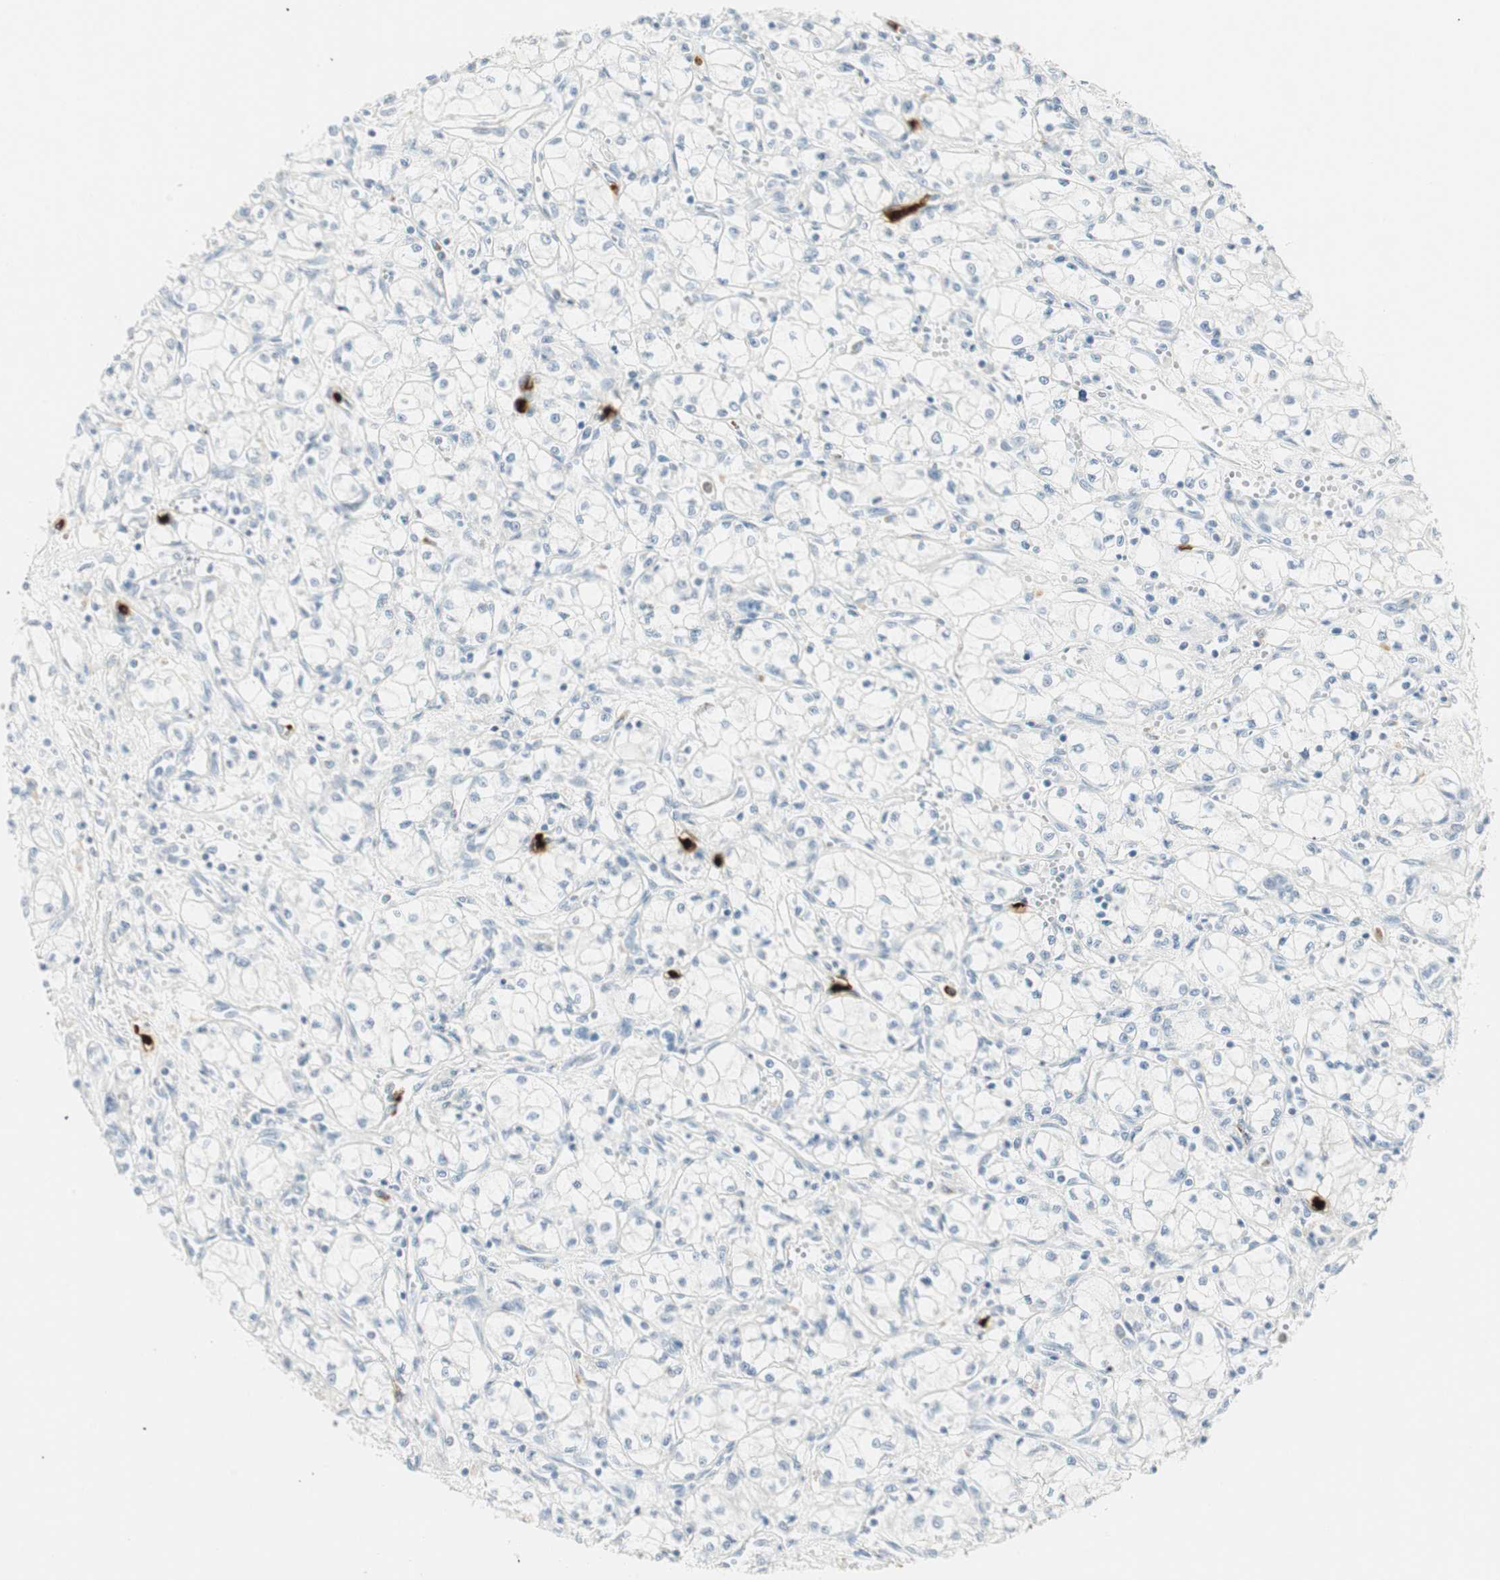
{"staining": {"intensity": "negative", "quantity": "none", "location": "none"}, "tissue": "renal cancer", "cell_type": "Tumor cells", "image_type": "cancer", "snomed": [{"axis": "morphology", "description": "Normal tissue, NOS"}, {"axis": "morphology", "description": "Adenocarcinoma, NOS"}, {"axis": "topography", "description": "Kidney"}], "caption": "High power microscopy histopathology image of an IHC image of adenocarcinoma (renal), revealing no significant expression in tumor cells.", "gene": "PRTN3", "patient": {"sex": "male", "age": 59}}